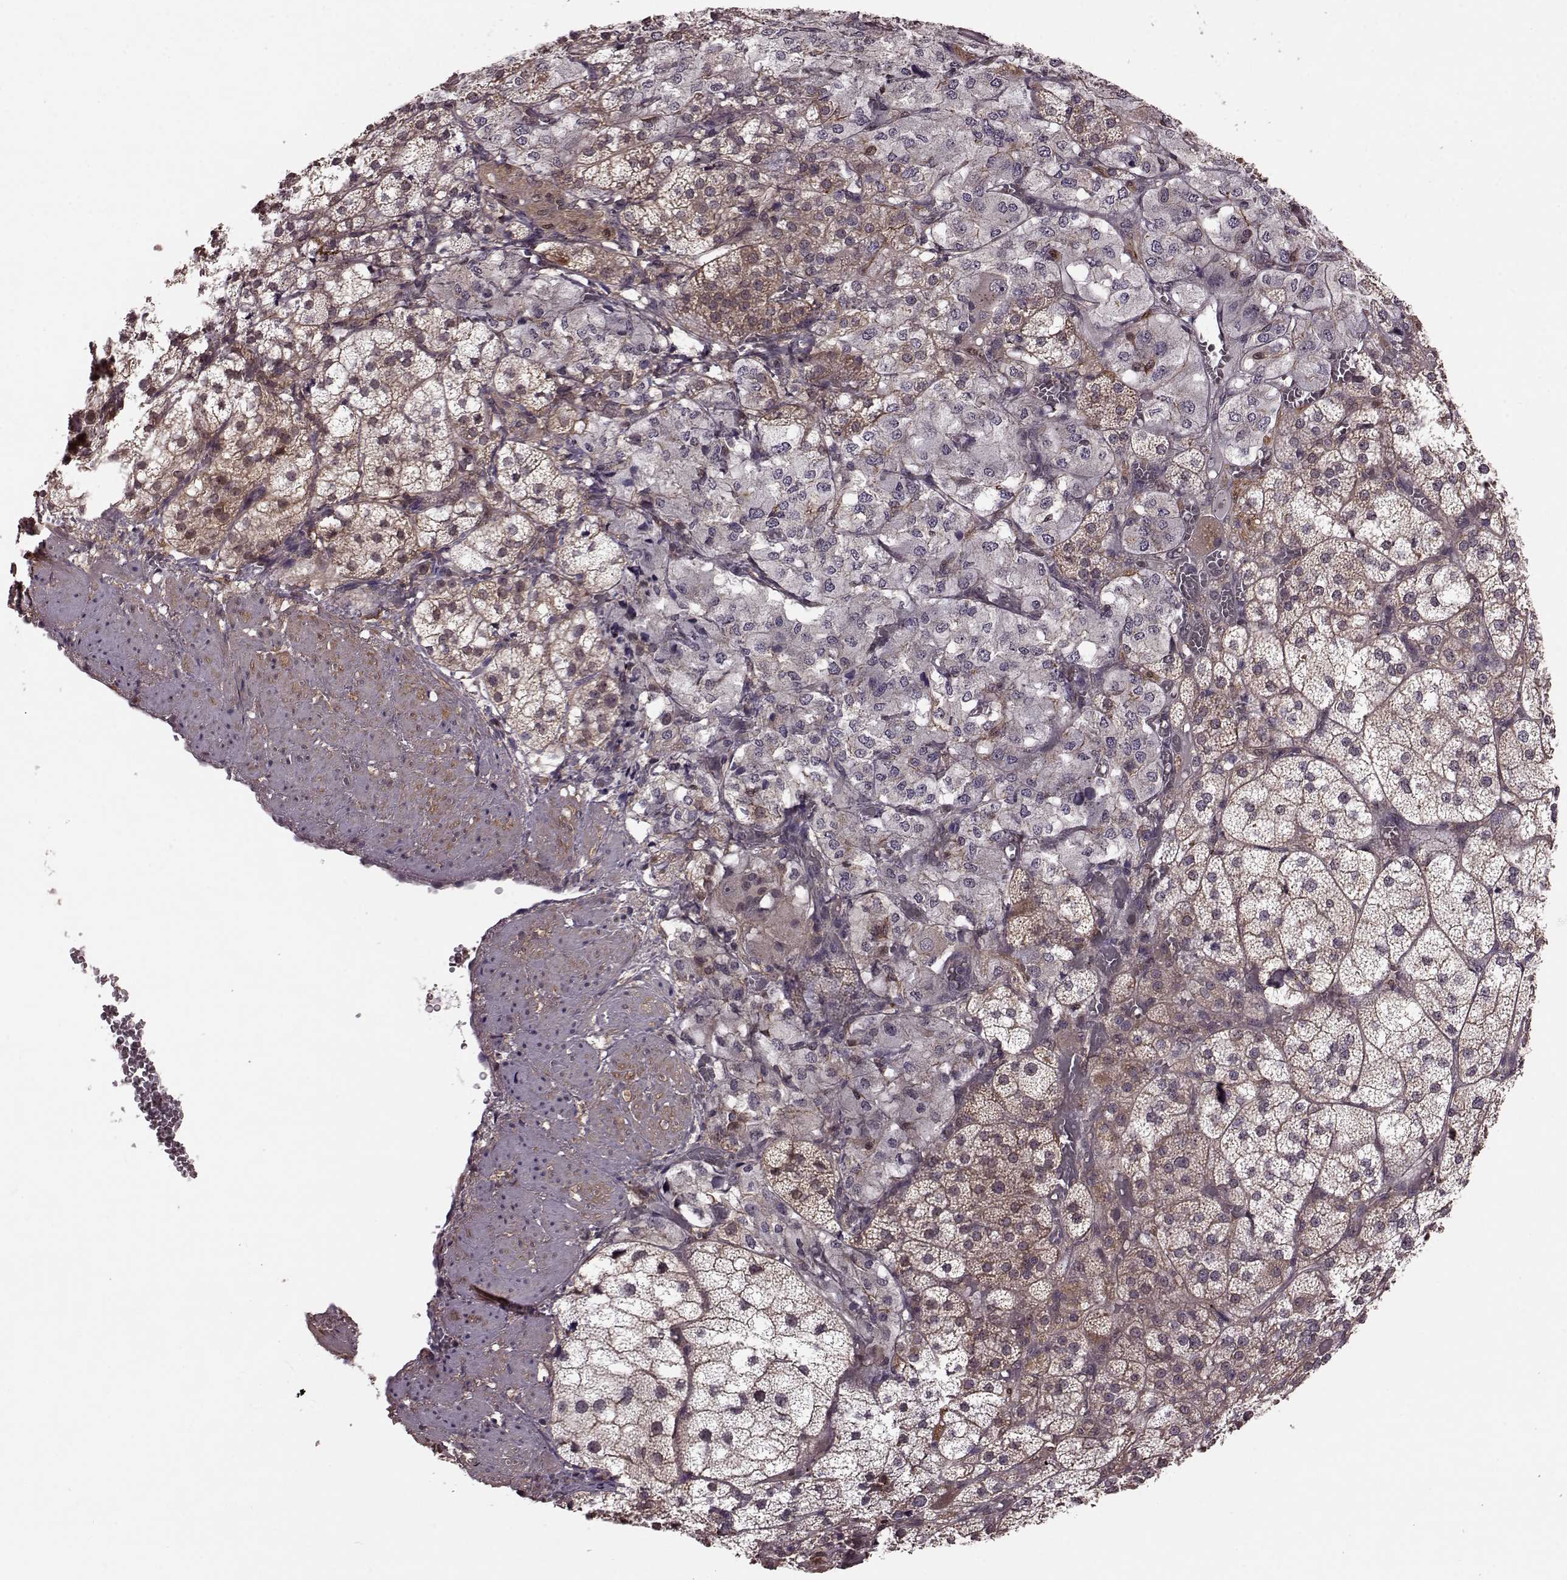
{"staining": {"intensity": "strong", "quantity": "25%-75%", "location": "cytoplasmic/membranous"}, "tissue": "adrenal gland", "cell_type": "Glandular cells", "image_type": "normal", "snomed": [{"axis": "morphology", "description": "Normal tissue, NOS"}, {"axis": "topography", "description": "Adrenal gland"}], "caption": "Immunohistochemistry staining of normal adrenal gland, which shows high levels of strong cytoplasmic/membranous expression in about 25%-75% of glandular cells indicating strong cytoplasmic/membranous protein expression. The staining was performed using DAB (3,3'-diaminobenzidine) (brown) for protein detection and nuclei were counterstained in hematoxylin (blue).", "gene": "FNIP2", "patient": {"sex": "female", "age": 60}}